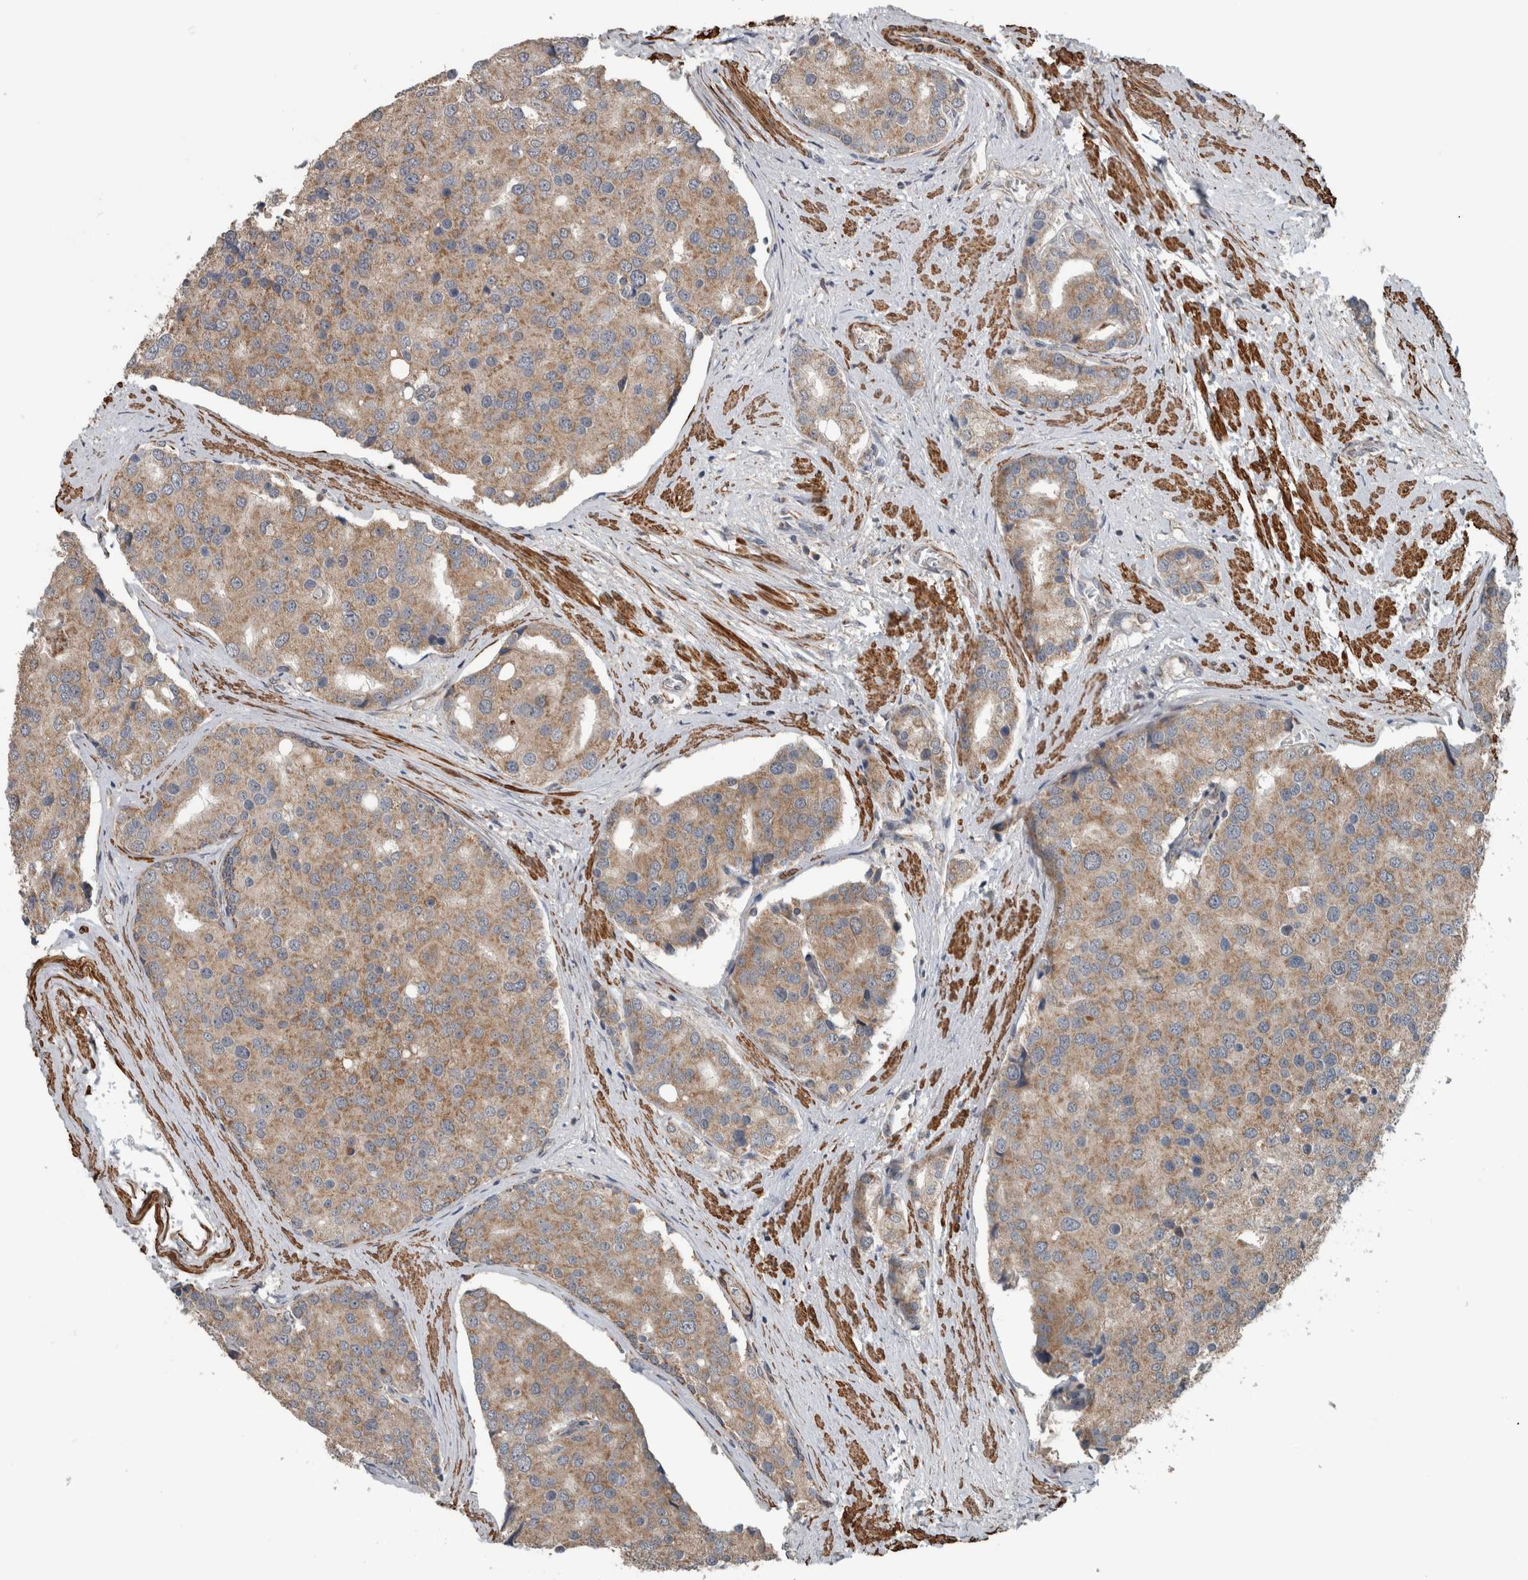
{"staining": {"intensity": "moderate", "quantity": ">75%", "location": "cytoplasmic/membranous"}, "tissue": "prostate cancer", "cell_type": "Tumor cells", "image_type": "cancer", "snomed": [{"axis": "morphology", "description": "Adenocarcinoma, High grade"}, {"axis": "topography", "description": "Prostate"}], "caption": "Tumor cells demonstrate moderate cytoplasmic/membranous expression in approximately >75% of cells in prostate adenocarcinoma (high-grade).", "gene": "ARMC1", "patient": {"sex": "male", "age": 50}}